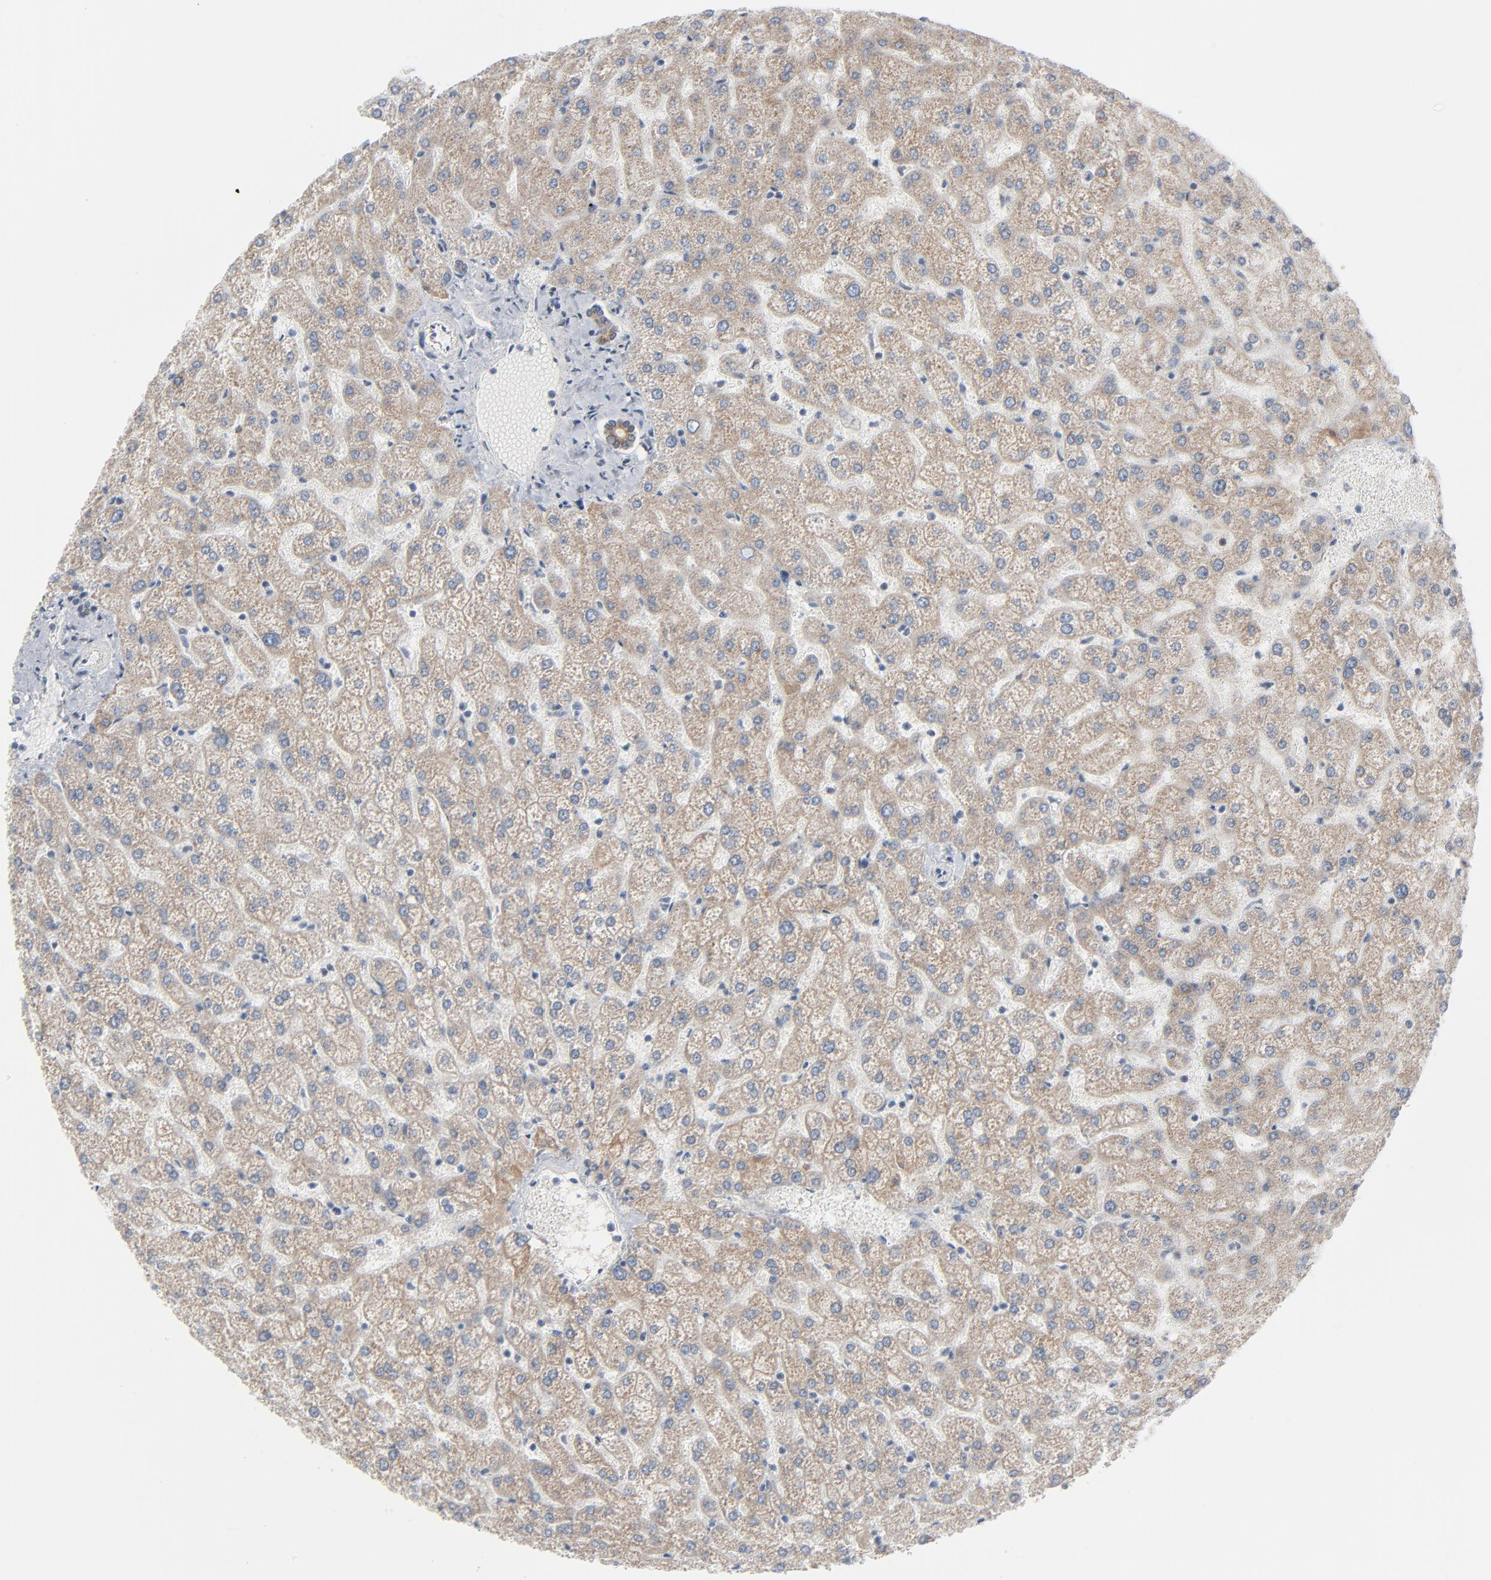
{"staining": {"intensity": "moderate", "quantity": ">75%", "location": "cytoplasmic/membranous"}, "tissue": "liver", "cell_type": "Cholangiocytes", "image_type": "normal", "snomed": [{"axis": "morphology", "description": "Normal tissue, NOS"}, {"axis": "topography", "description": "Liver"}], "caption": "This image exhibits immunohistochemistry (IHC) staining of normal human liver, with medium moderate cytoplasmic/membranous expression in about >75% of cholangiocytes.", "gene": "ITPR3", "patient": {"sex": "female", "age": 32}}